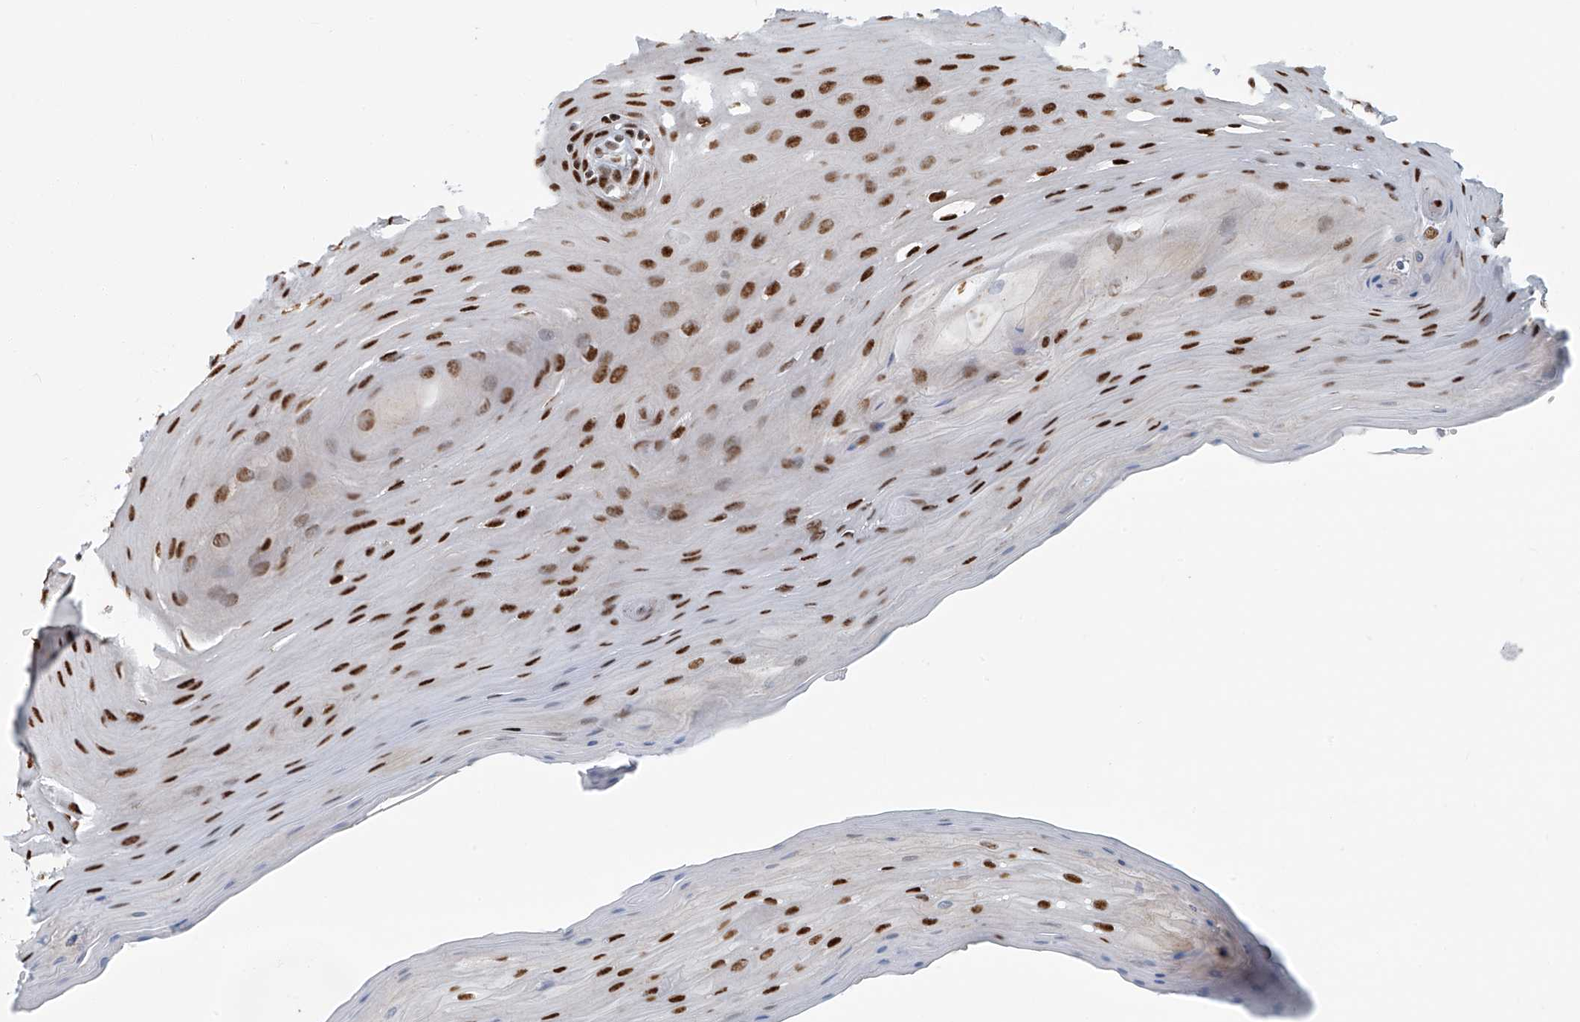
{"staining": {"intensity": "strong", "quantity": ">75%", "location": "nuclear"}, "tissue": "oral mucosa", "cell_type": "Squamous epithelial cells", "image_type": "normal", "snomed": [{"axis": "morphology", "description": "Normal tissue, NOS"}, {"axis": "morphology", "description": "Squamous cell carcinoma, NOS"}, {"axis": "topography", "description": "Skeletal muscle"}, {"axis": "topography", "description": "Oral tissue"}, {"axis": "topography", "description": "Salivary gland"}, {"axis": "topography", "description": "Head-Neck"}], "caption": "DAB (3,3'-diaminobenzidine) immunohistochemical staining of benign oral mucosa demonstrates strong nuclear protein expression in approximately >75% of squamous epithelial cells.", "gene": "ENSG00000257390", "patient": {"sex": "male", "age": 54}}